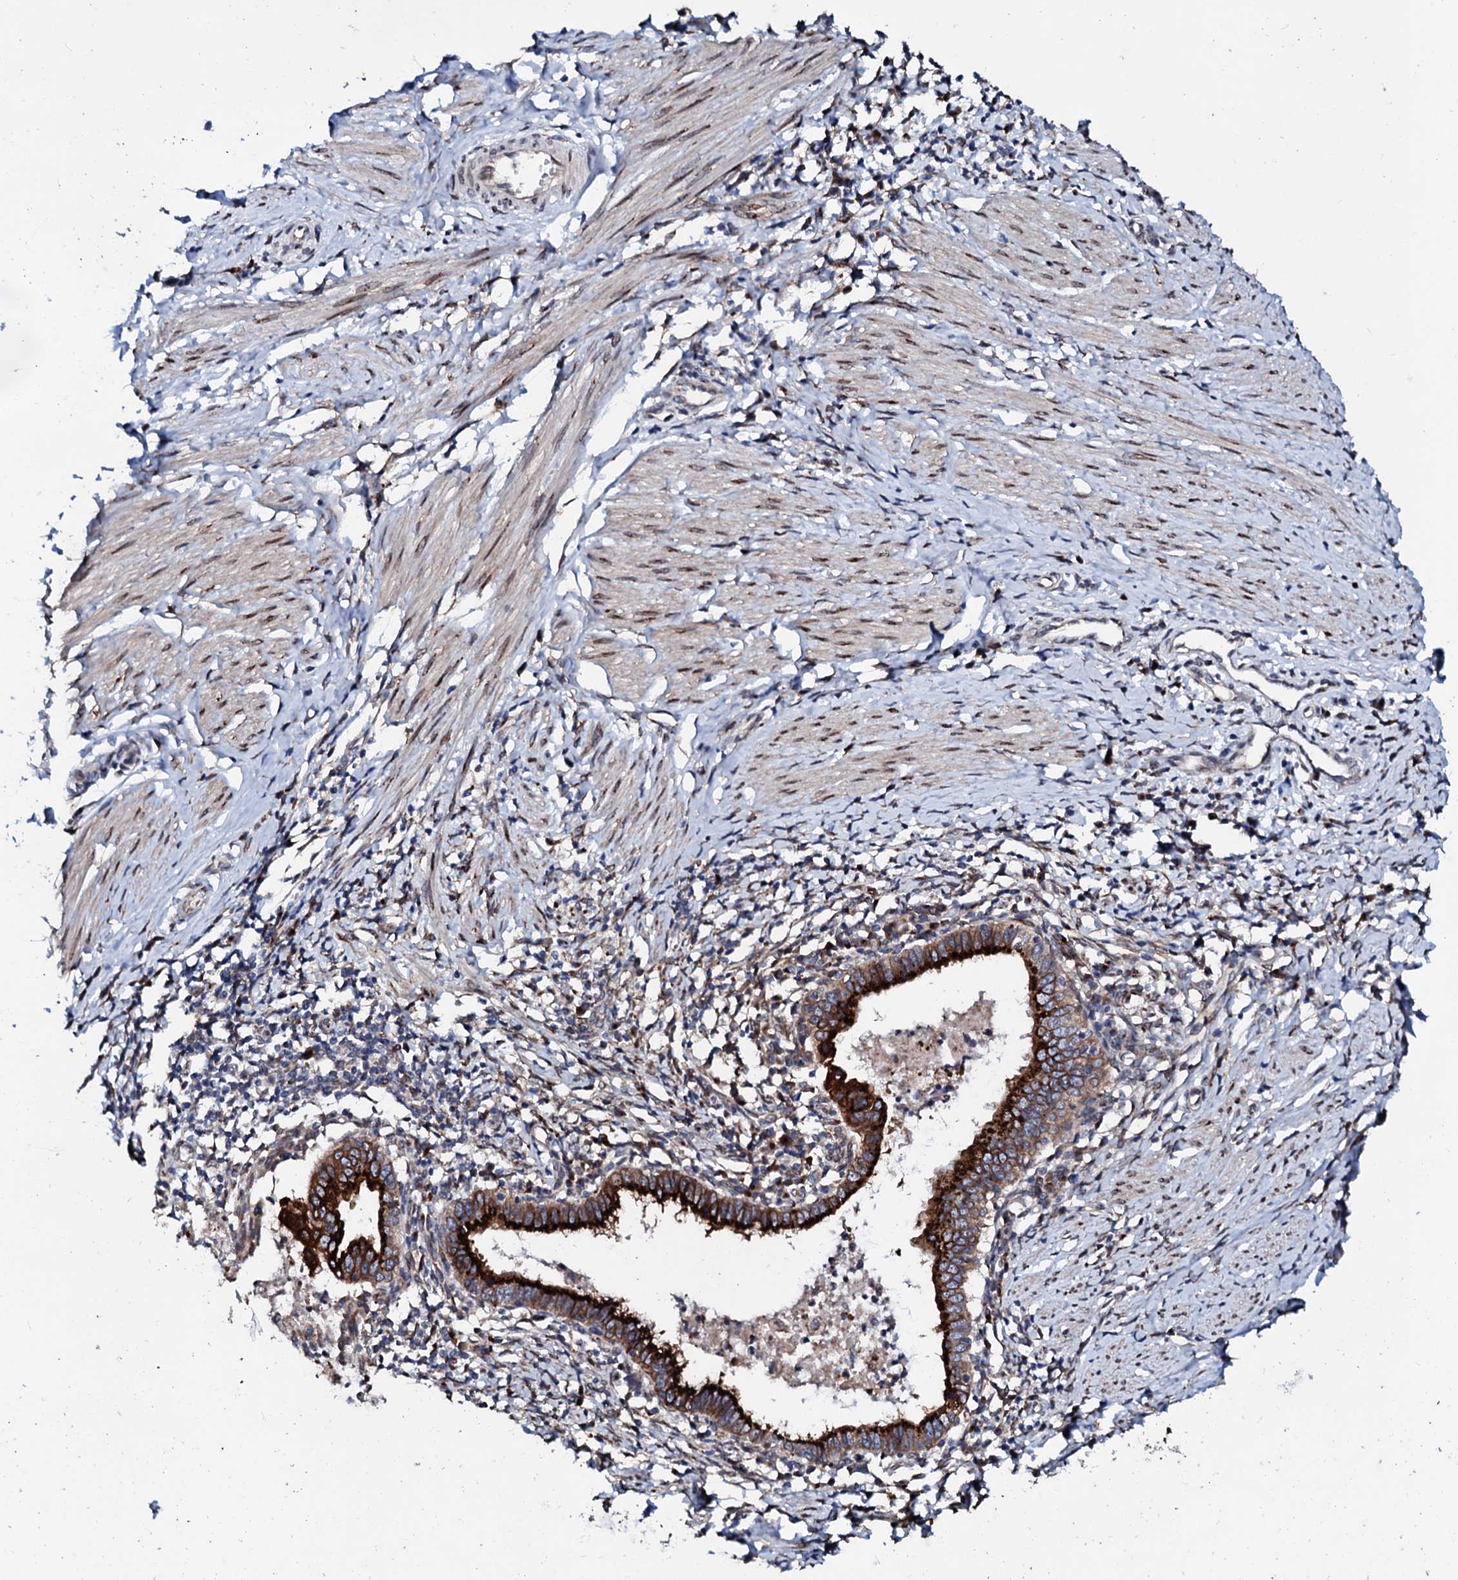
{"staining": {"intensity": "strong", "quantity": ">75%", "location": "cytoplasmic/membranous"}, "tissue": "cervical cancer", "cell_type": "Tumor cells", "image_type": "cancer", "snomed": [{"axis": "morphology", "description": "Adenocarcinoma, NOS"}, {"axis": "topography", "description": "Cervix"}], "caption": "The histopathology image demonstrates a brown stain indicating the presence of a protein in the cytoplasmic/membranous of tumor cells in cervical adenocarcinoma.", "gene": "TMCO3", "patient": {"sex": "female", "age": 36}}